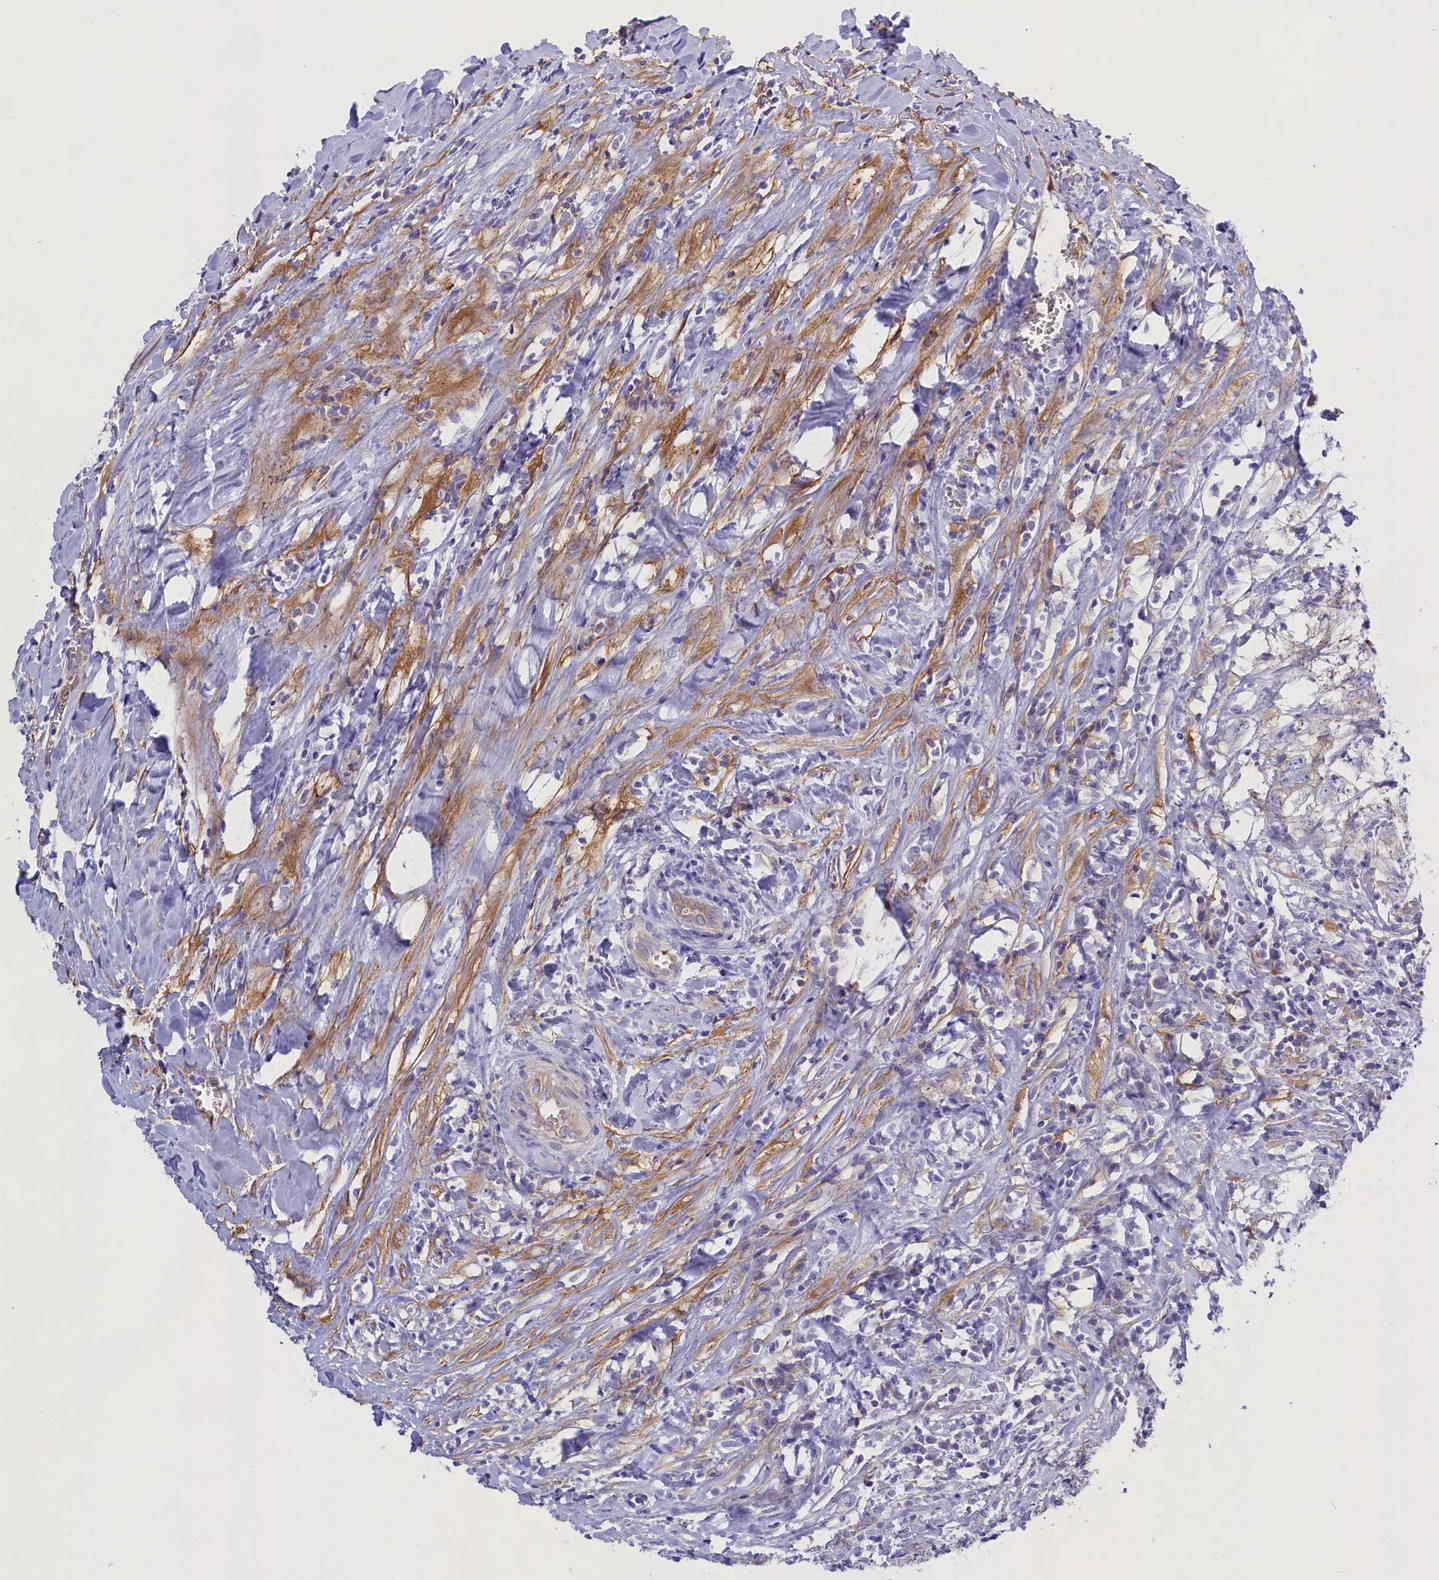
{"staining": {"intensity": "negative", "quantity": "none", "location": "none"}, "tissue": "testis cancer", "cell_type": "Tumor cells", "image_type": "cancer", "snomed": [{"axis": "morphology", "description": "Seminoma, NOS"}, {"axis": "morphology", "description": "Carcinoma, Embryonal, NOS"}, {"axis": "topography", "description": "Testis"}], "caption": "Micrograph shows no significant protein staining in tumor cells of testis cancer (embryonal carcinoma). The staining was performed using DAB (3,3'-diaminobenzidine) to visualize the protein expression in brown, while the nuclei were stained in blue with hematoxylin (Magnification: 20x).", "gene": "PPP1R13L", "patient": {"sex": "male", "age": 29}}